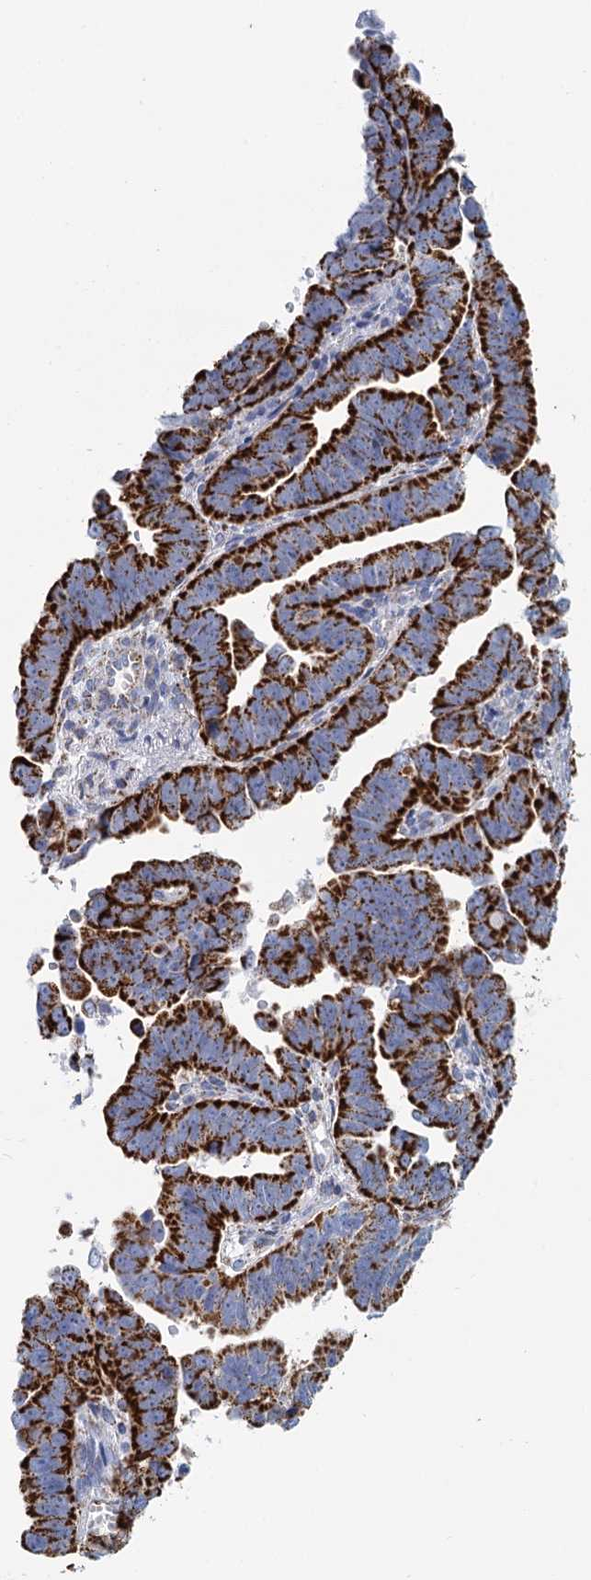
{"staining": {"intensity": "strong", "quantity": ">75%", "location": "cytoplasmic/membranous"}, "tissue": "endometrial cancer", "cell_type": "Tumor cells", "image_type": "cancer", "snomed": [{"axis": "morphology", "description": "Adenocarcinoma, NOS"}, {"axis": "topography", "description": "Endometrium"}], "caption": "This photomicrograph shows immunohistochemistry (IHC) staining of adenocarcinoma (endometrial), with high strong cytoplasmic/membranous positivity in about >75% of tumor cells.", "gene": "CCP110", "patient": {"sex": "female", "age": 75}}